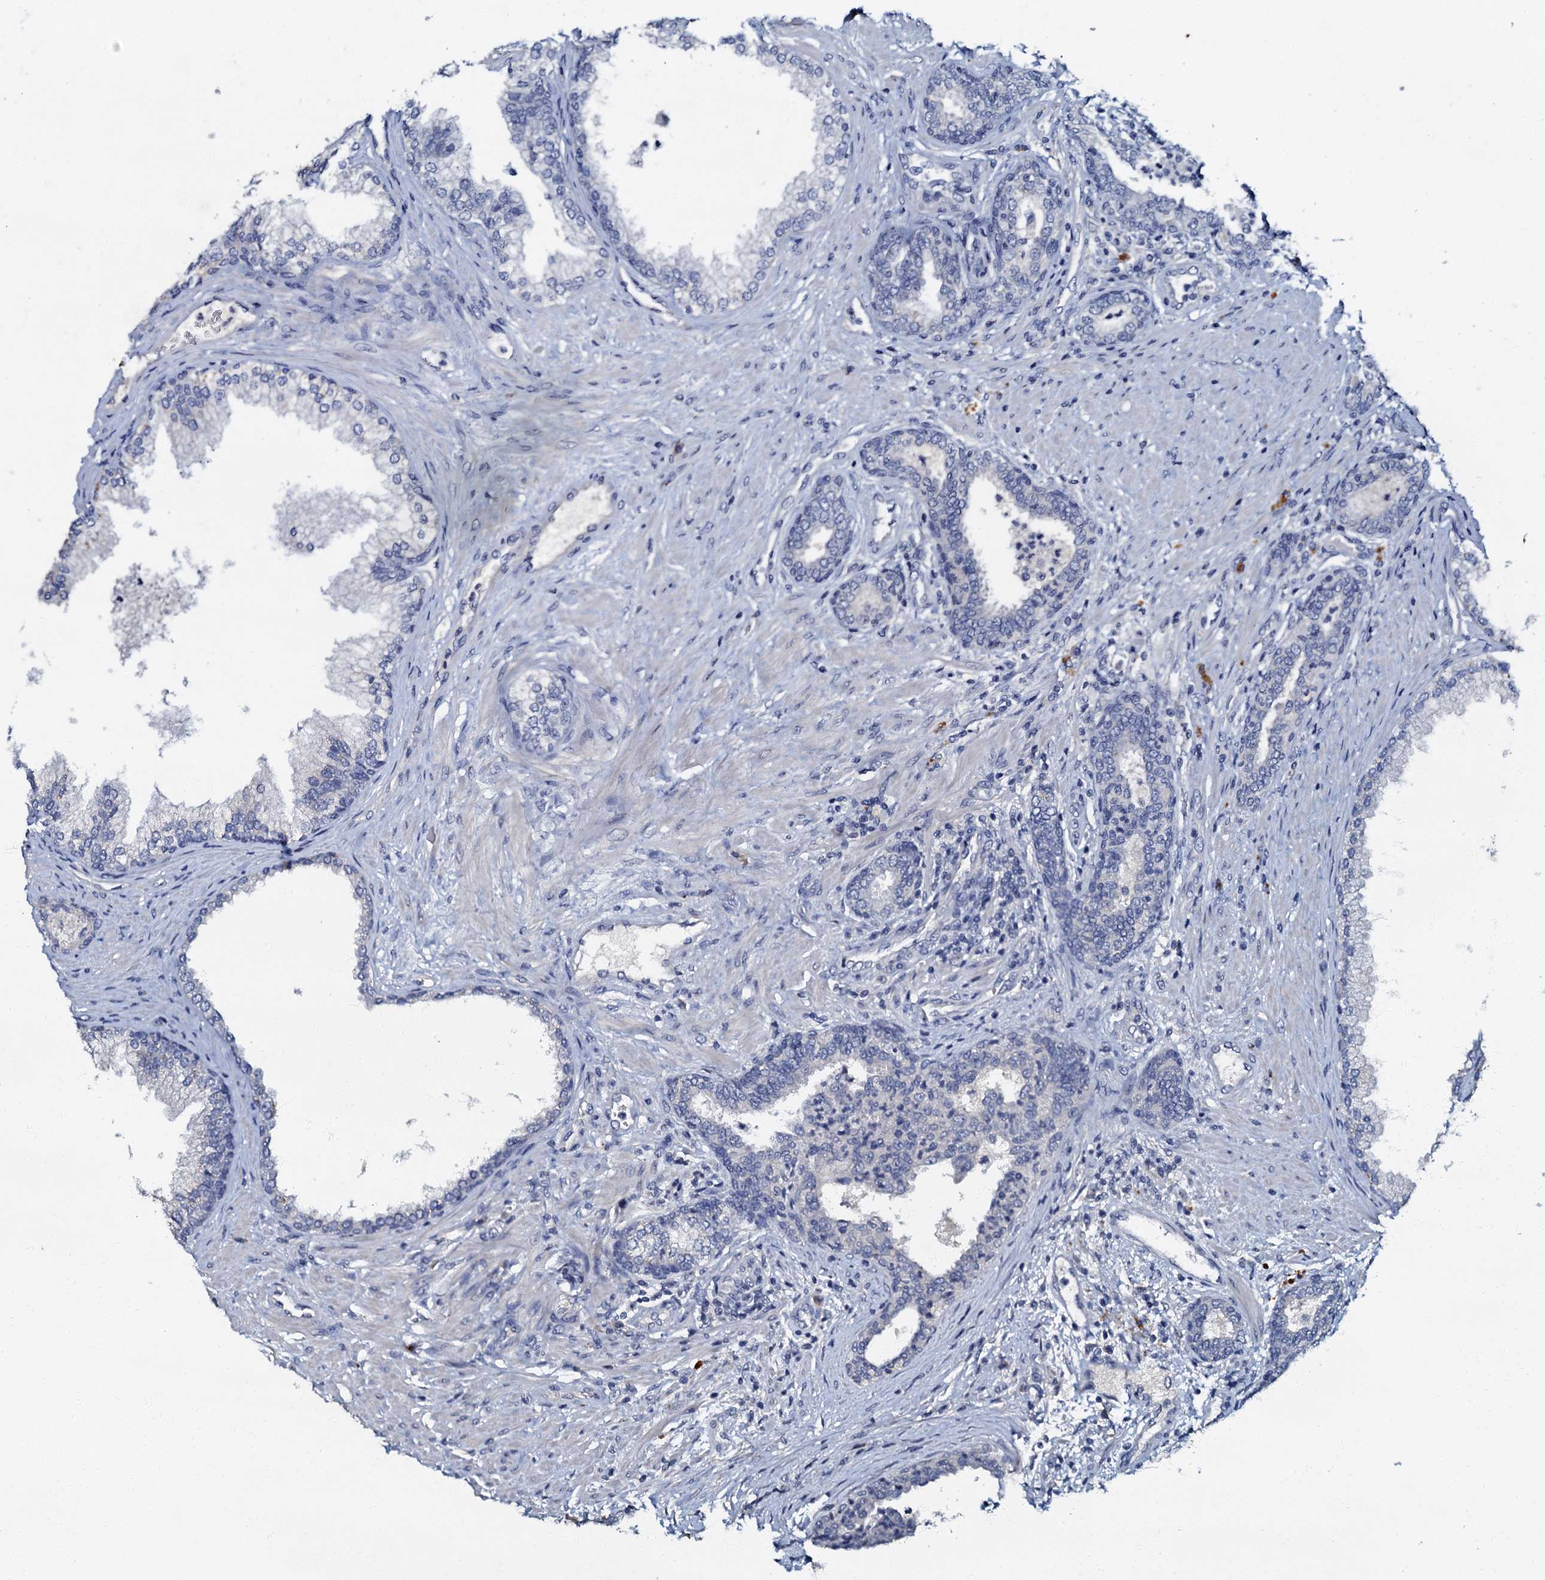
{"staining": {"intensity": "negative", "quantity": "none", "location": "none"}, "tissue": "prostate", "cell_type": "Glandular cells", "image_type": "normal", "snomed": [{"axis": "morphology", "description": "Normal tissue, NOS"}, {"axis": "topography", "description": "Prostate"}], "caption": "Histopathology image shows no protein staining in glandular cells of unremarkable prostate.", "gene": "OLAH", "patient": {"sex": "male", "age": 76}}